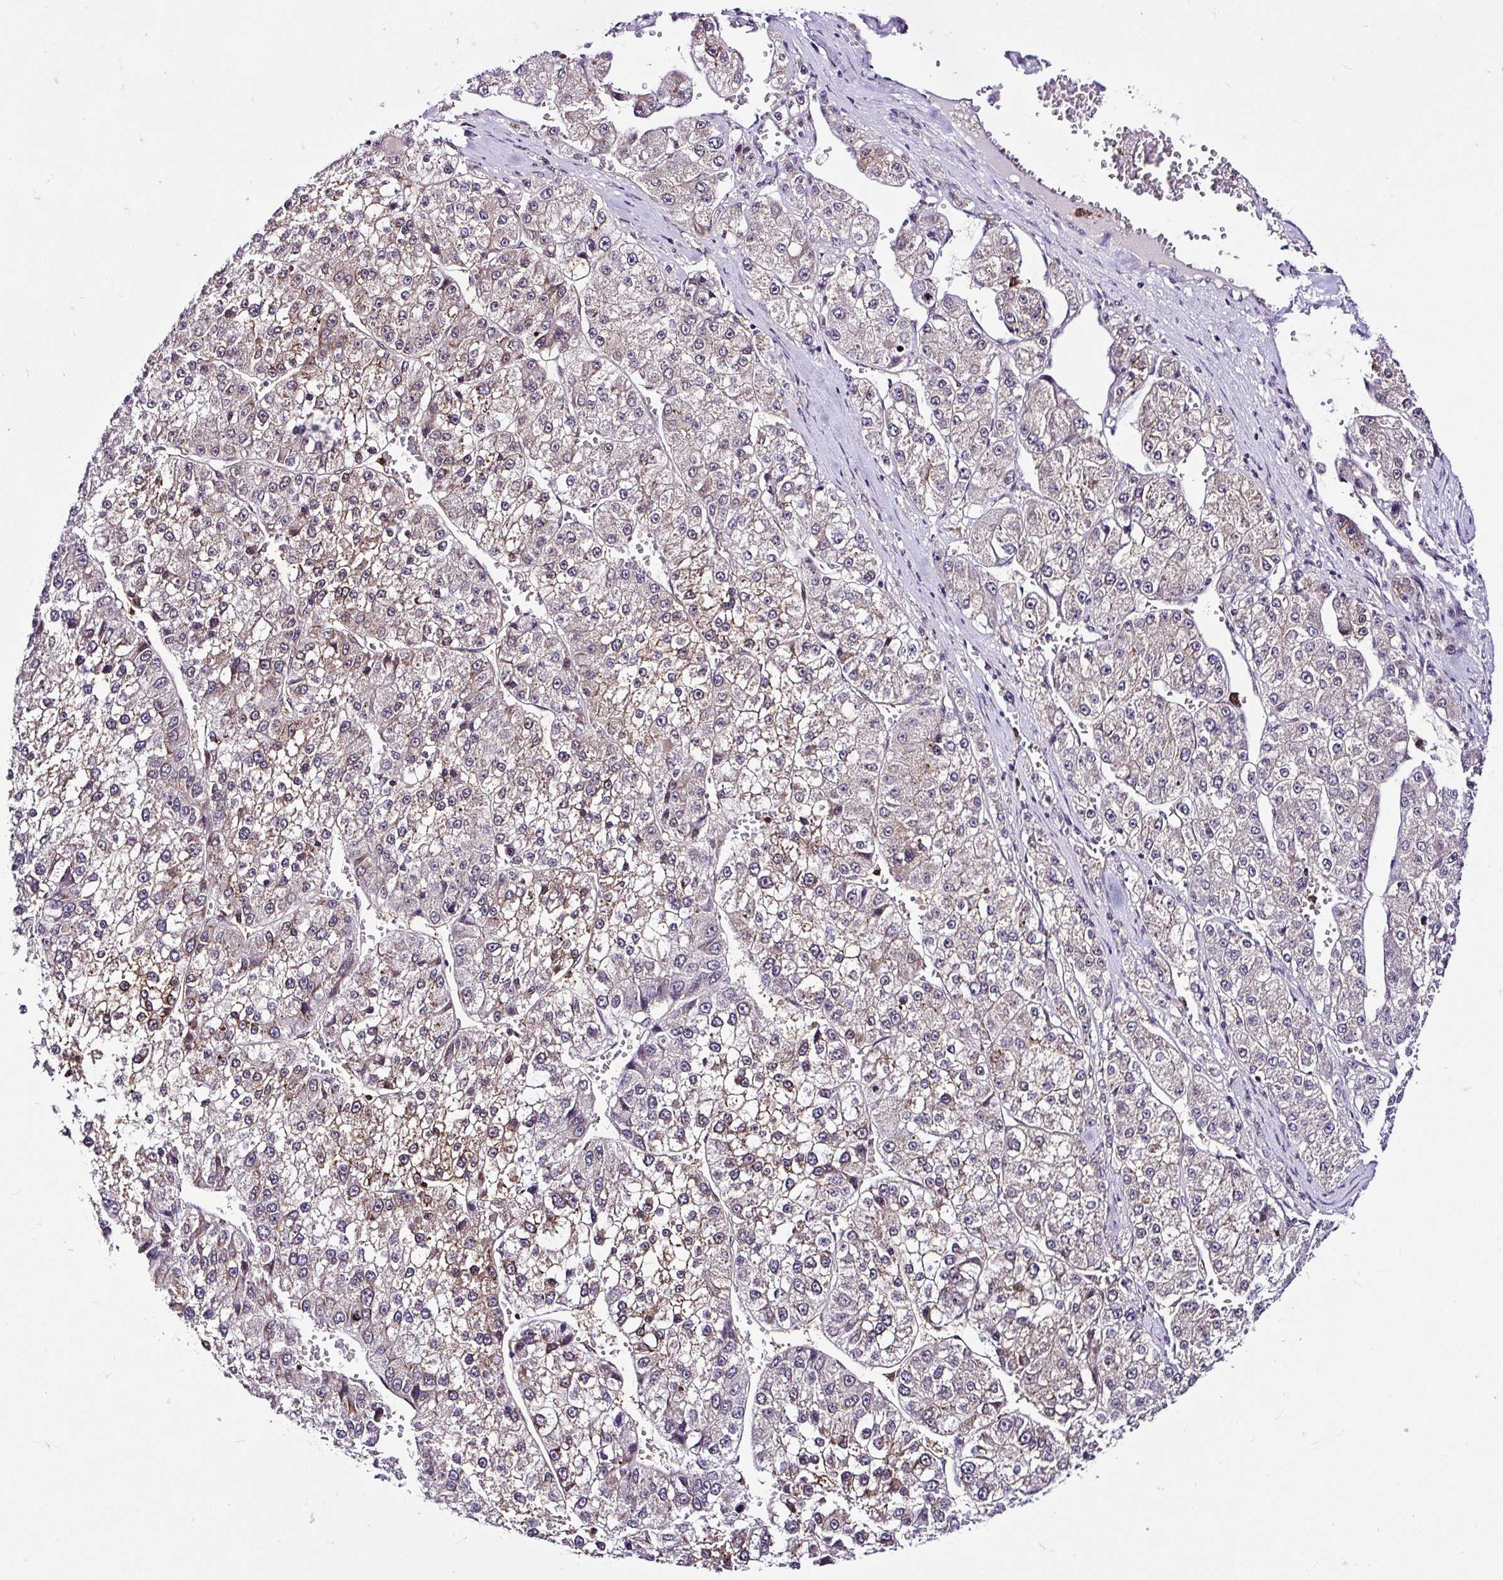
{"staining": {"intensity": "weak", "quantity": "25%-75%", "location": "cytoplasmic/membranous"}, "tissue": "liver cancer", "cell_type": "Tumor cells", "image_type": "cancer", "snomed": [{"axis": "morphology", "description": "Carcinoma, Hepatocellular, NOS"}, {"axis": "topography", "description": "Liver"}], "caption": "Weak cytoplasmic/membranous protein expression is seen in approximately 25%-75% of tumor cells in liver cancer (hepatocellular carcinoma). (Brightfield microscopy of DAB IHC at high magnification).", "gene": "PIN4", "patient": {"sex": "female", "age": 73}}